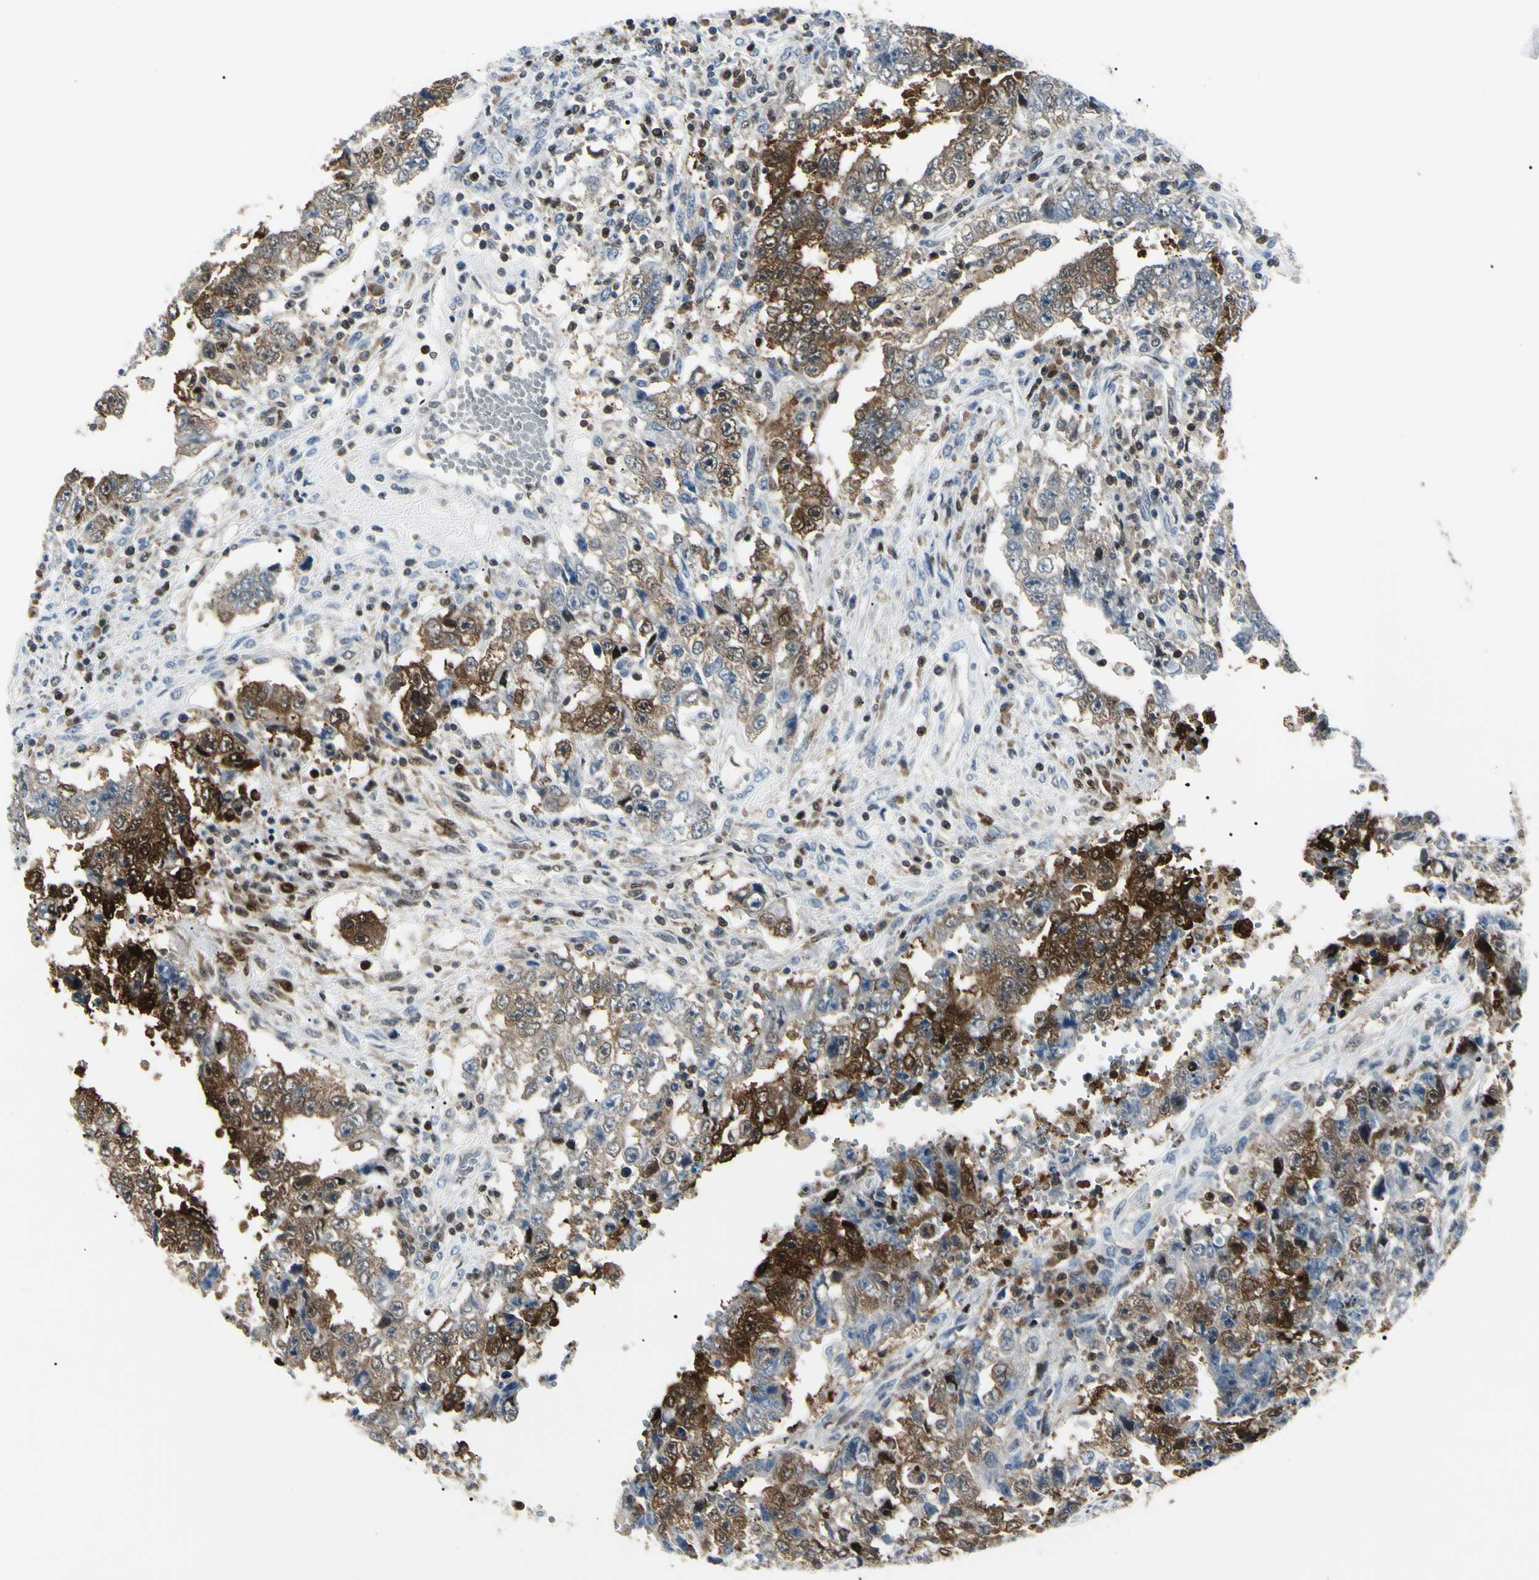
{"staining": {"intensity": "strong", "quantity": "25%-75%", "location": "cytoplasmic/membranous,nuclear"}, "tissue": "testis cancer", "cell_type": "Tumor cells", "image_type": "cancer", "snomed": [{"axis": "morphology", "description": "Carcinoma, Embryonal, NOS"}, {"axis": "topography", "description": "Testis"}], "caption": "Immunohistochemistry of testis cancer exhibits high levels of strong cytoplasmic/membranous and nuclear positivity in about 25%-75% of tumor cells.", "gene": "PGK1", "patient": {"sex": "male", "age": 26}}